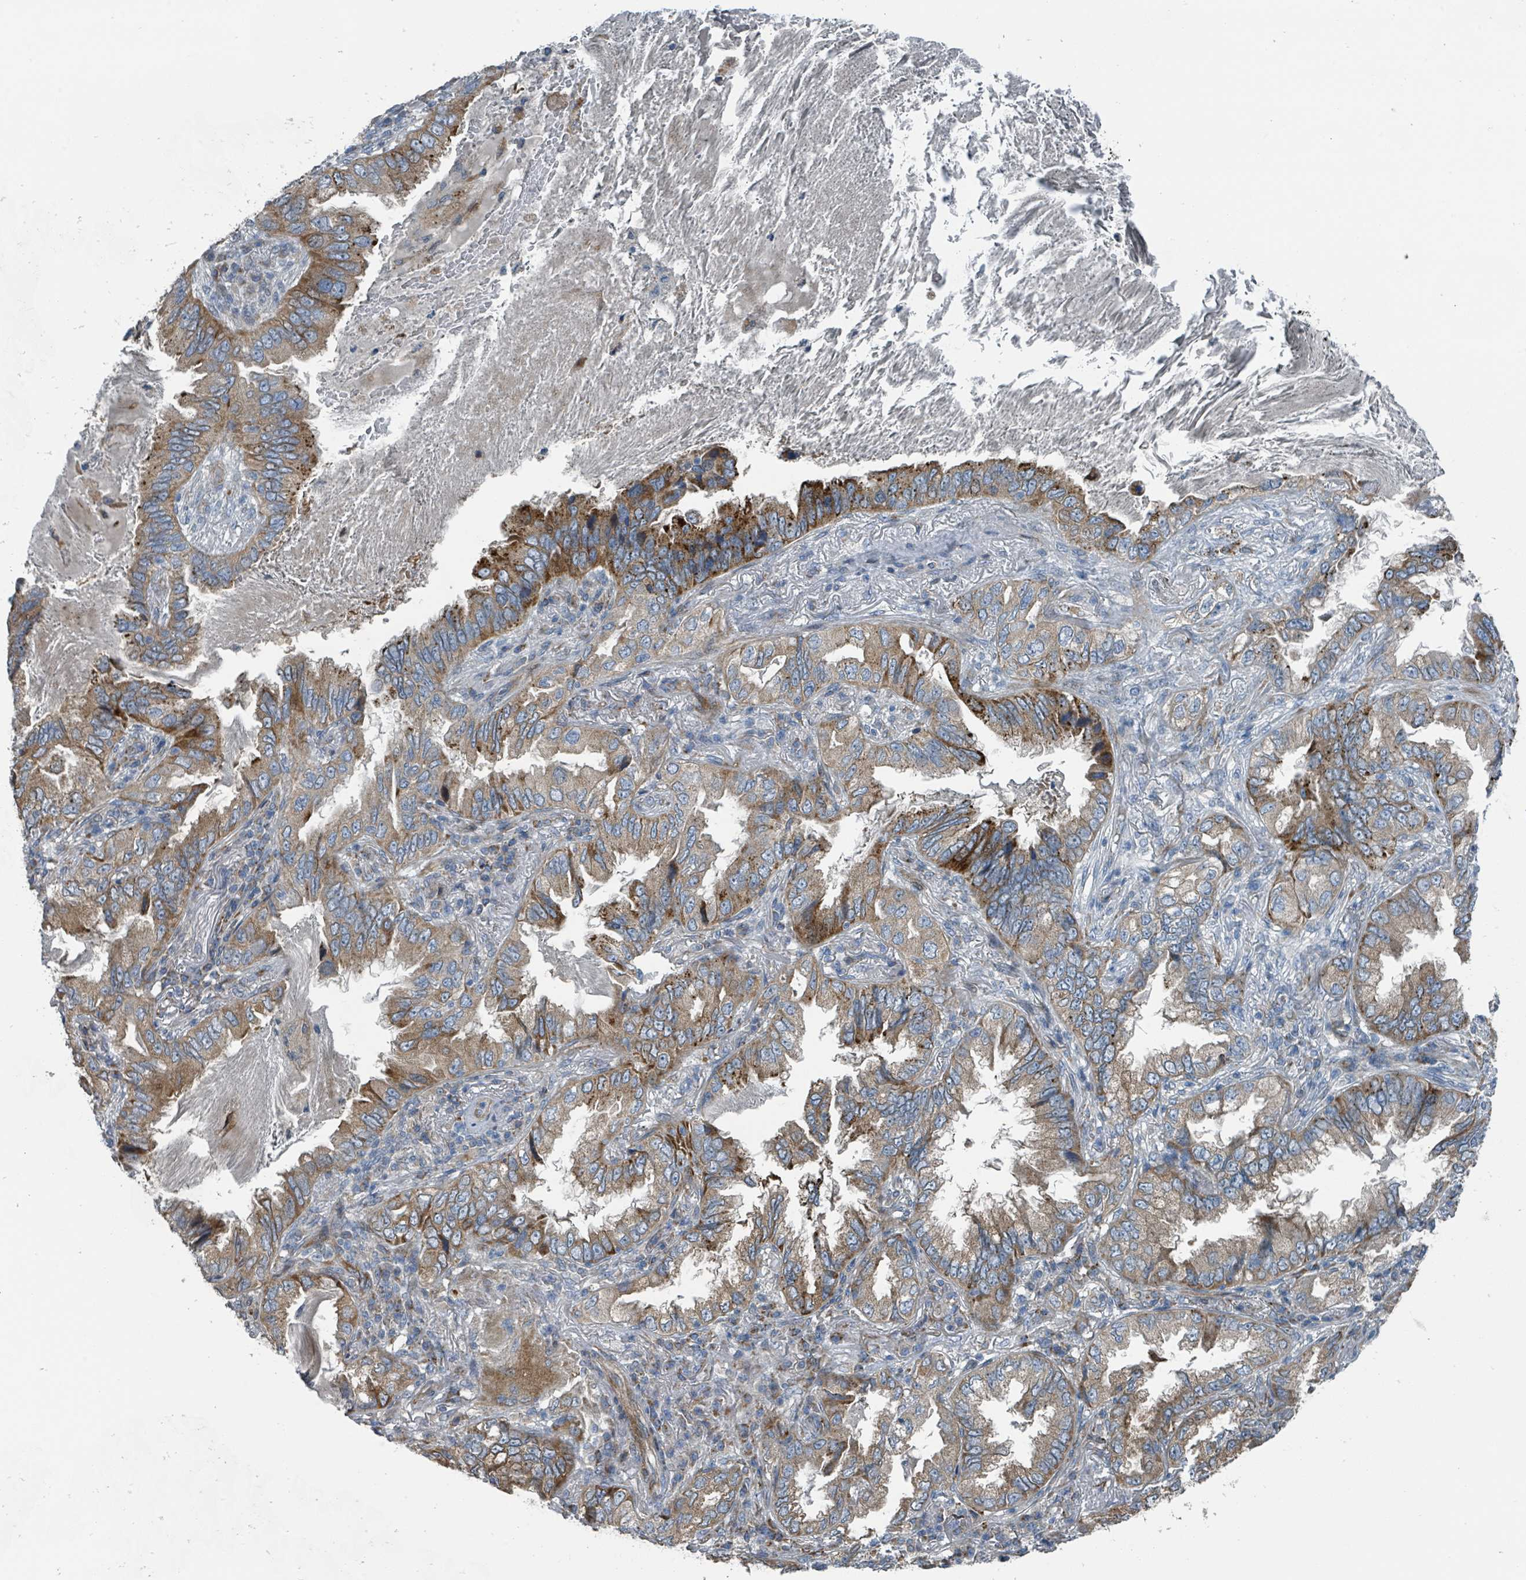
{"staining": {"intensity": "moderate", "quantity": ">75%", "location": "cytoplasmic/membranous"}, "tissue": "lung cancer", "cell_type": "Tumor cells", "image_type": "cancer", "snomed": [{"axis": "morphology", "description": "Adenocarcinoma, NOS"}, {"axis": "topography", "description": "Lung"}], "caption": "Moderate cytoplasmic/membranous positivity for a protein is appreciated in approximately >75% of tumor cells of adenocarcinoma (lung) using immunohistochemistry.", "gene": "DIPK2A", "patient": {"sex": "female", "age": 69}}